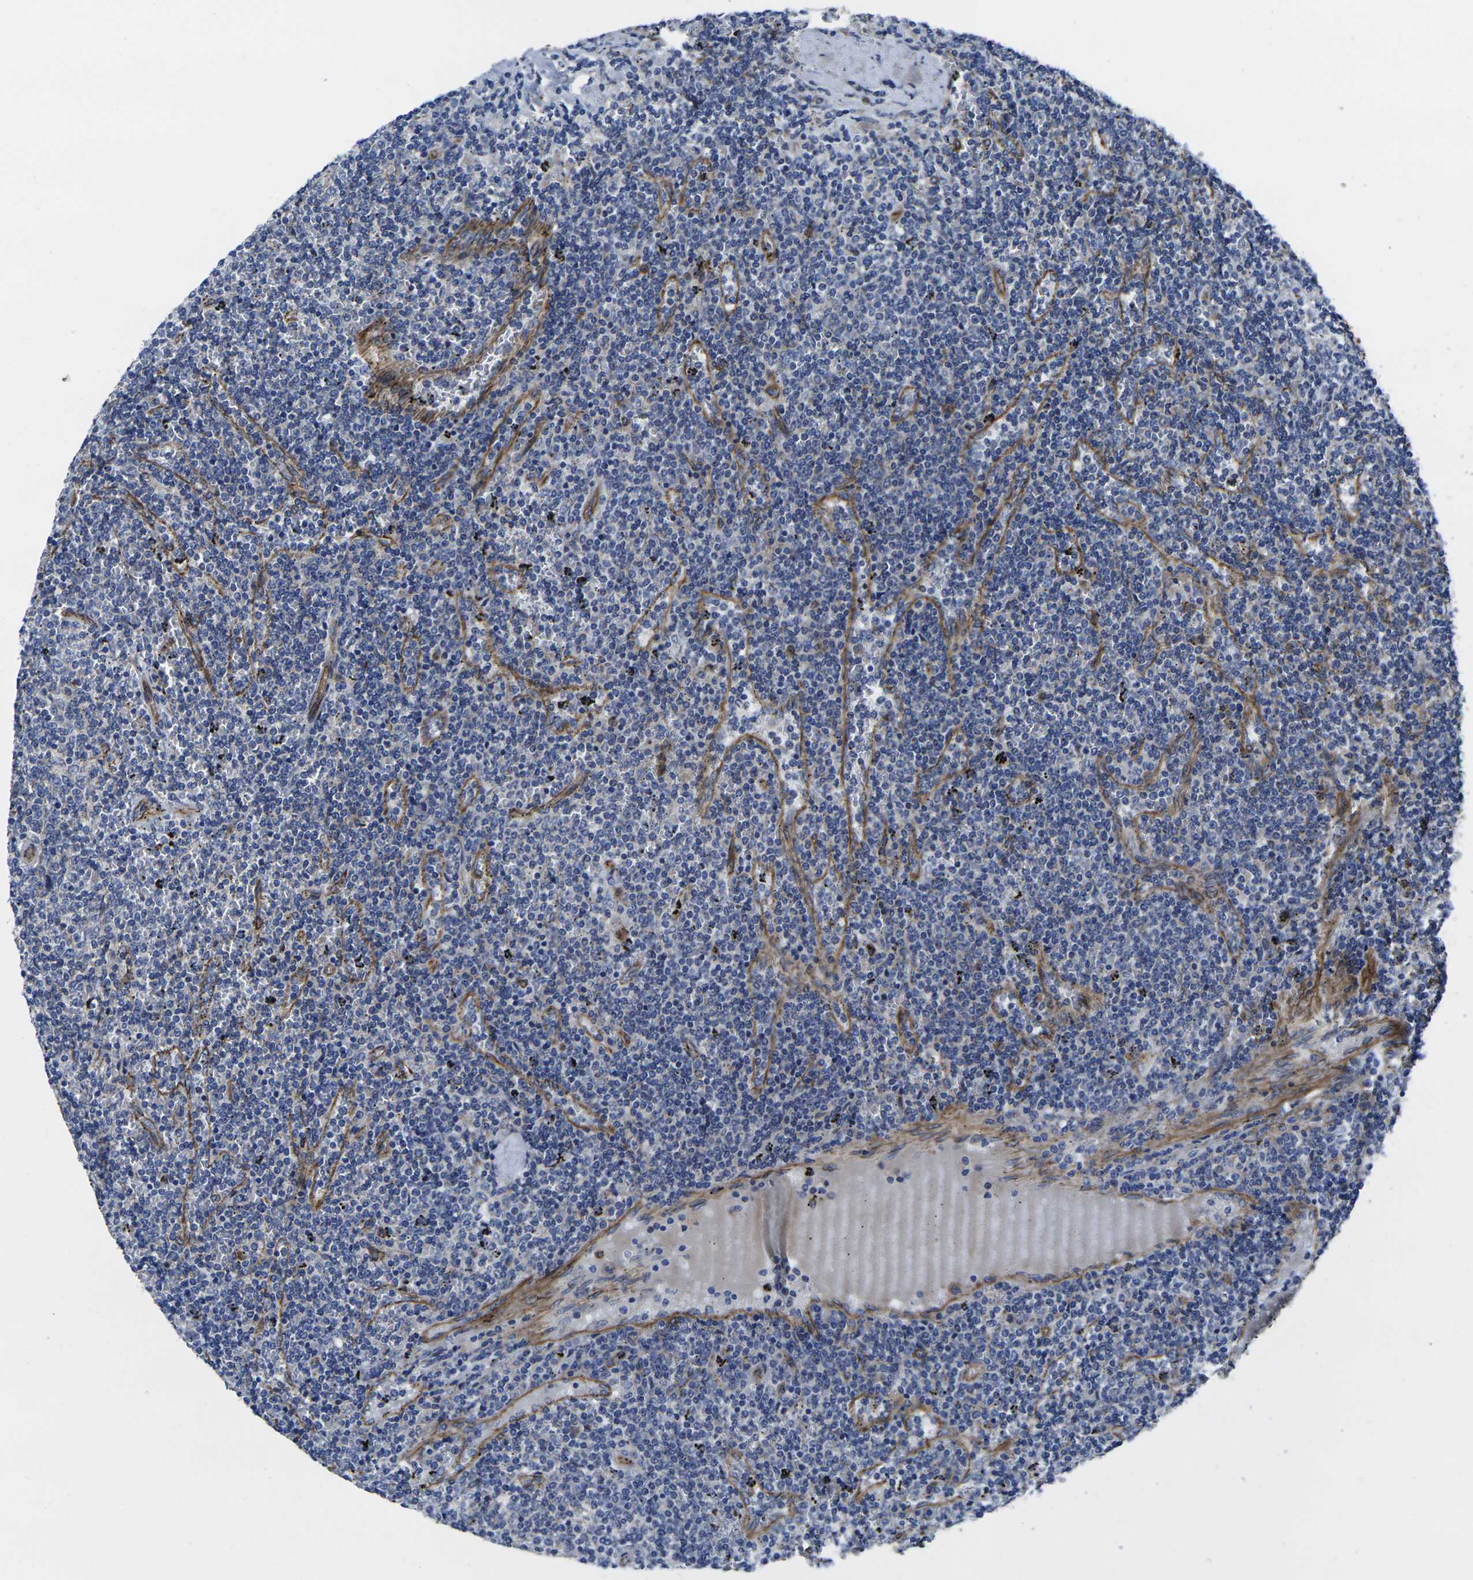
{"staining": {"intensity": "negative", "quantity": "none", "location": "none"}, "tissue": "lymphoma", "cell_type": "Tumor cells", "image_type": "cancer", "snomed": [{"axis": "morphology", "description": "Malignant lymphoma, non-Hodgkin's type, Low grade"}, {"axis": "topography", "description": "Spleen"}], "caption": "Immunohistochemistry image of neoplastic tissue: human malignant lymphoma, non-Hodgkin's type (low-grade) stained with DAB shows no significant protein expression in tumor cells.", "gene": "NUMB", "patient": {"sex": "female", "age": 50}}